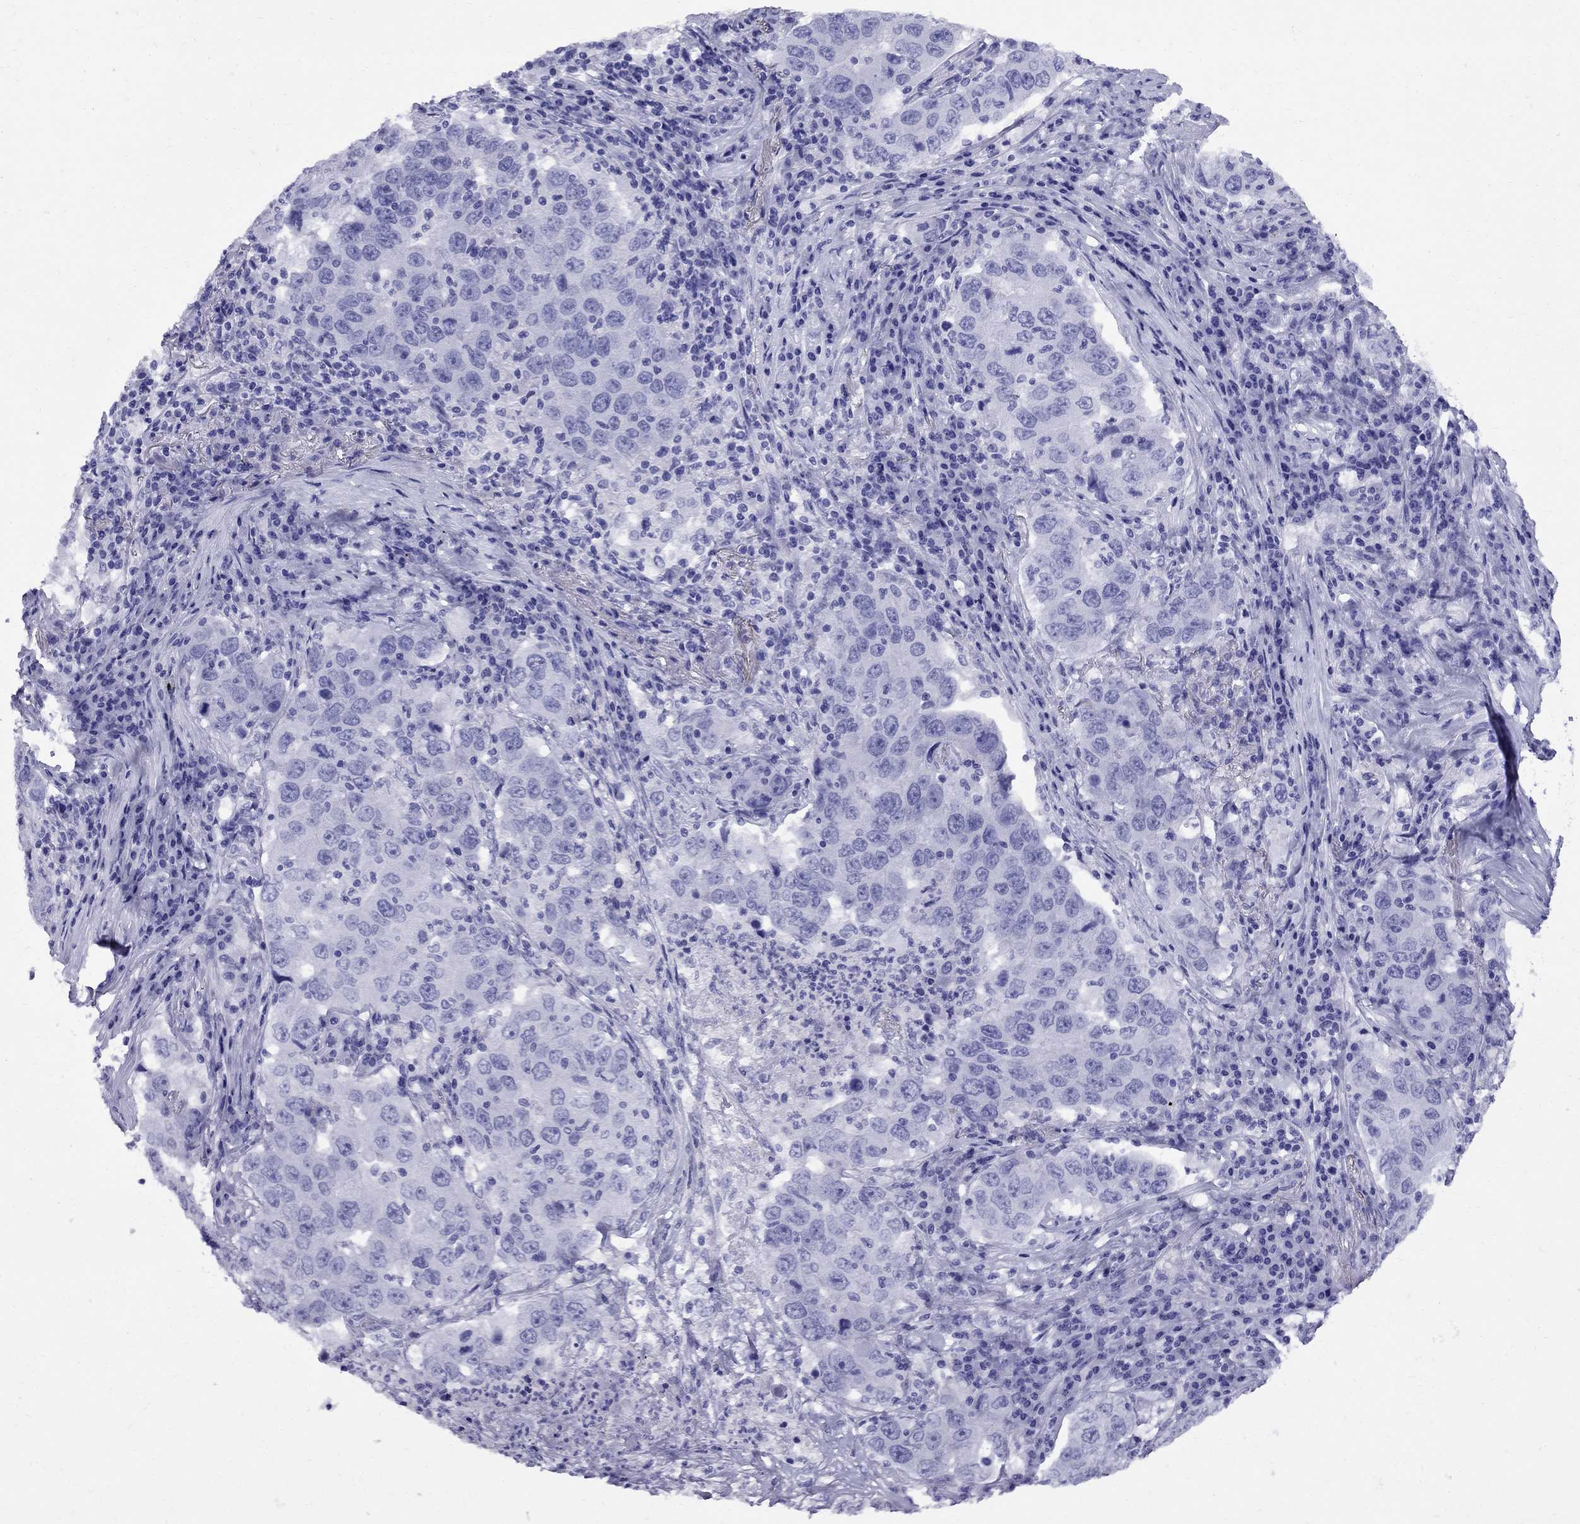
{"staining": {"intensity": "negative", "quantity": "none", "location": "none"}, "tissue": "lung cancer", "cell_type": "Tumor cells", "image_type": "cancer", "snomed": [{"axis": "morphology", "description": "Adenocarcinoma, NOS"}, {"axis": "topography", "description": "Lung"}], "caption": "Image shows no significant protein expression in tumor cells of adenocarcinoma (lung). (DAB IHC, high magnification).", "gene": "AVPR1B", "patient": {"sex": "male", "age": 73}}